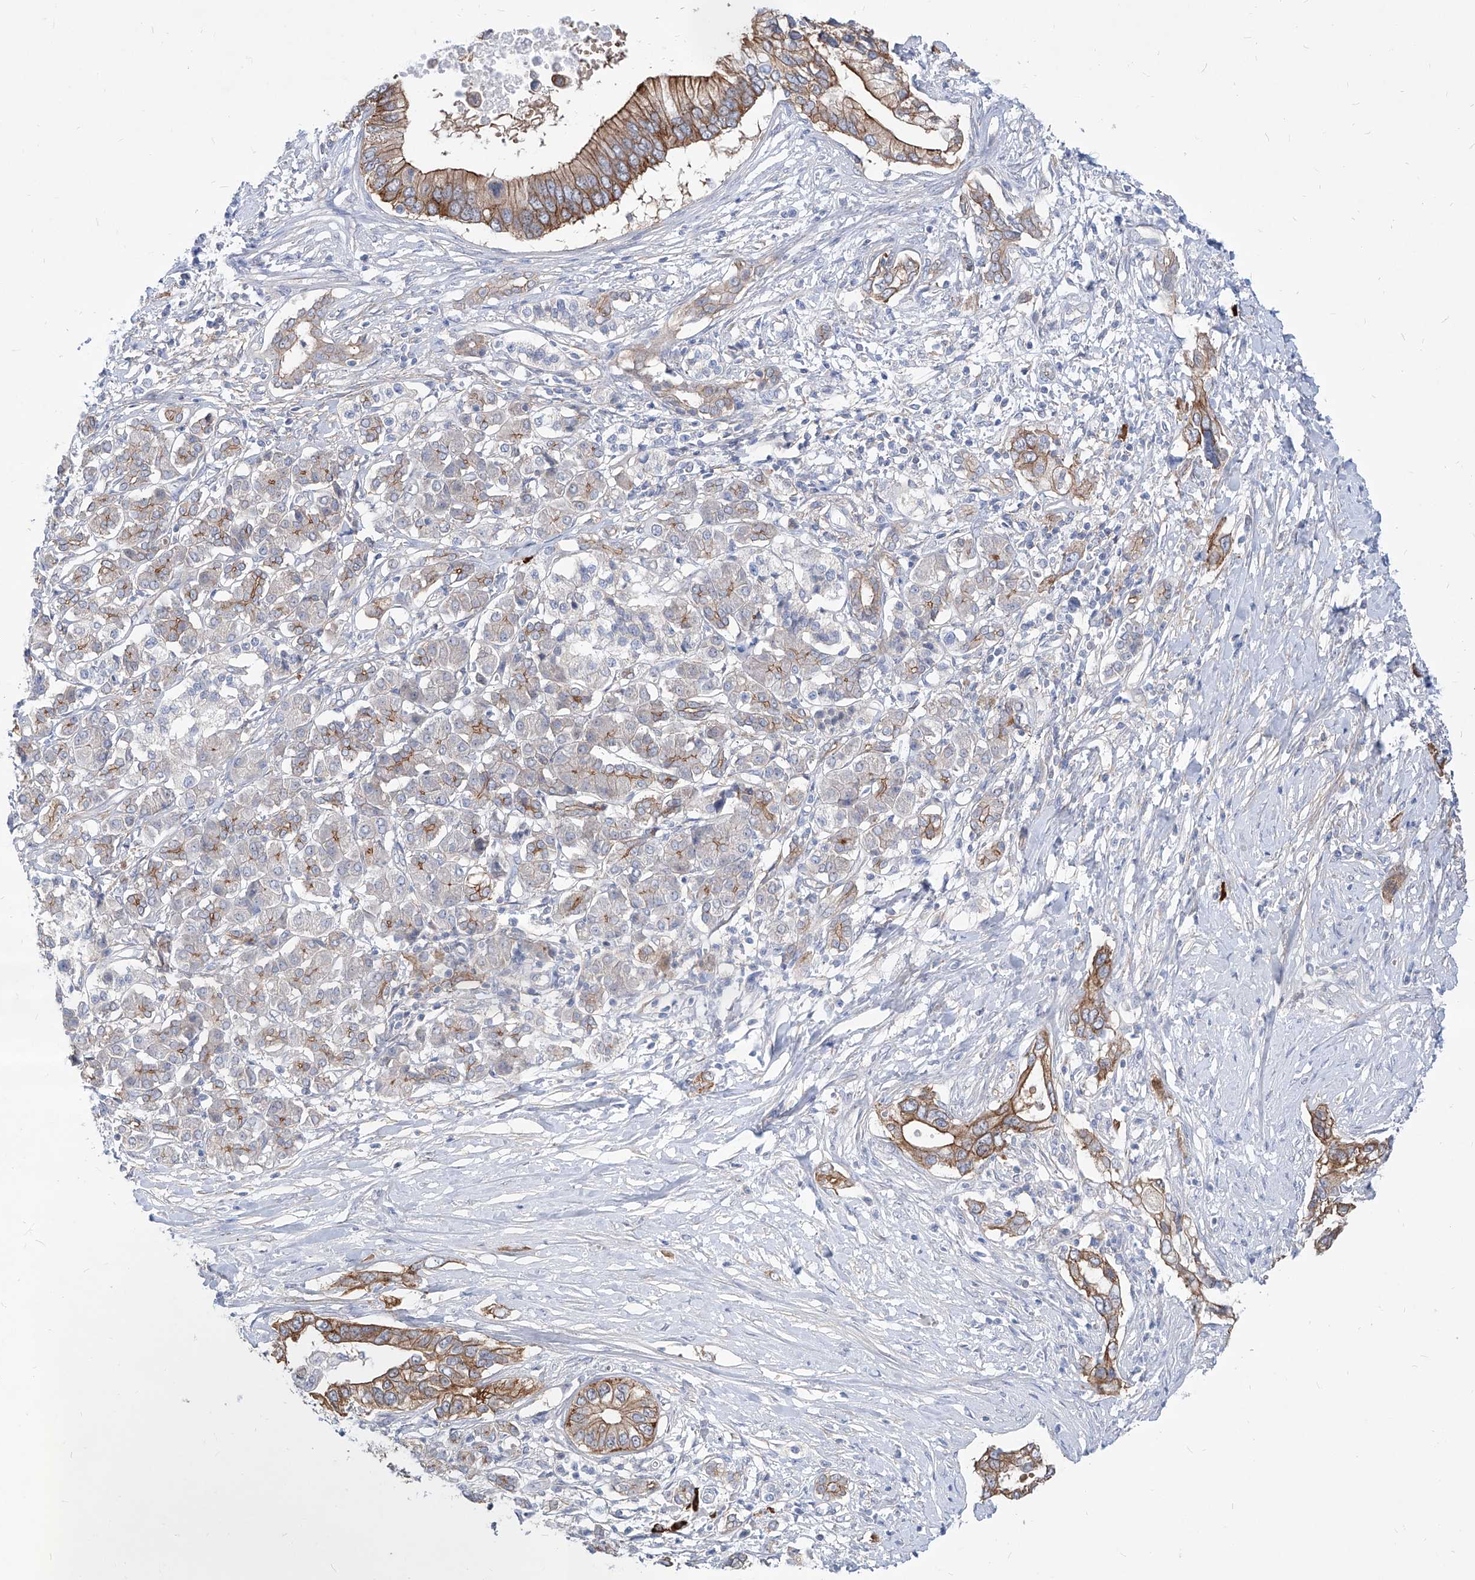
{"staining": {"intensity": "moderate", "quantity": ">75%", "location": "cytoplasmic/membranous"}, "tissue": "pancreatic cancer", "cell_type": "Tumor cells", "image_type": "cancer", "snomed": [{"axis": "morphology", "description": "Normal tissue, NOS"}, {"axis": "morphology", "description": "Adenocarcinoma, NOS"}, {"axis": "topography", "description": "Pancreas"}, {"axis": "topography", "description": "Peripheral nerve tissue"}], "caption": "Pancreatic cancer (adenocarcinoma) was stained to show a protein in brown. There is medium levels of moderate cytoplasmic/membranous staining in about >75% of tumor cells.", "gene": "AKAP10", "patient": {"sex": "male", "age": 59}}